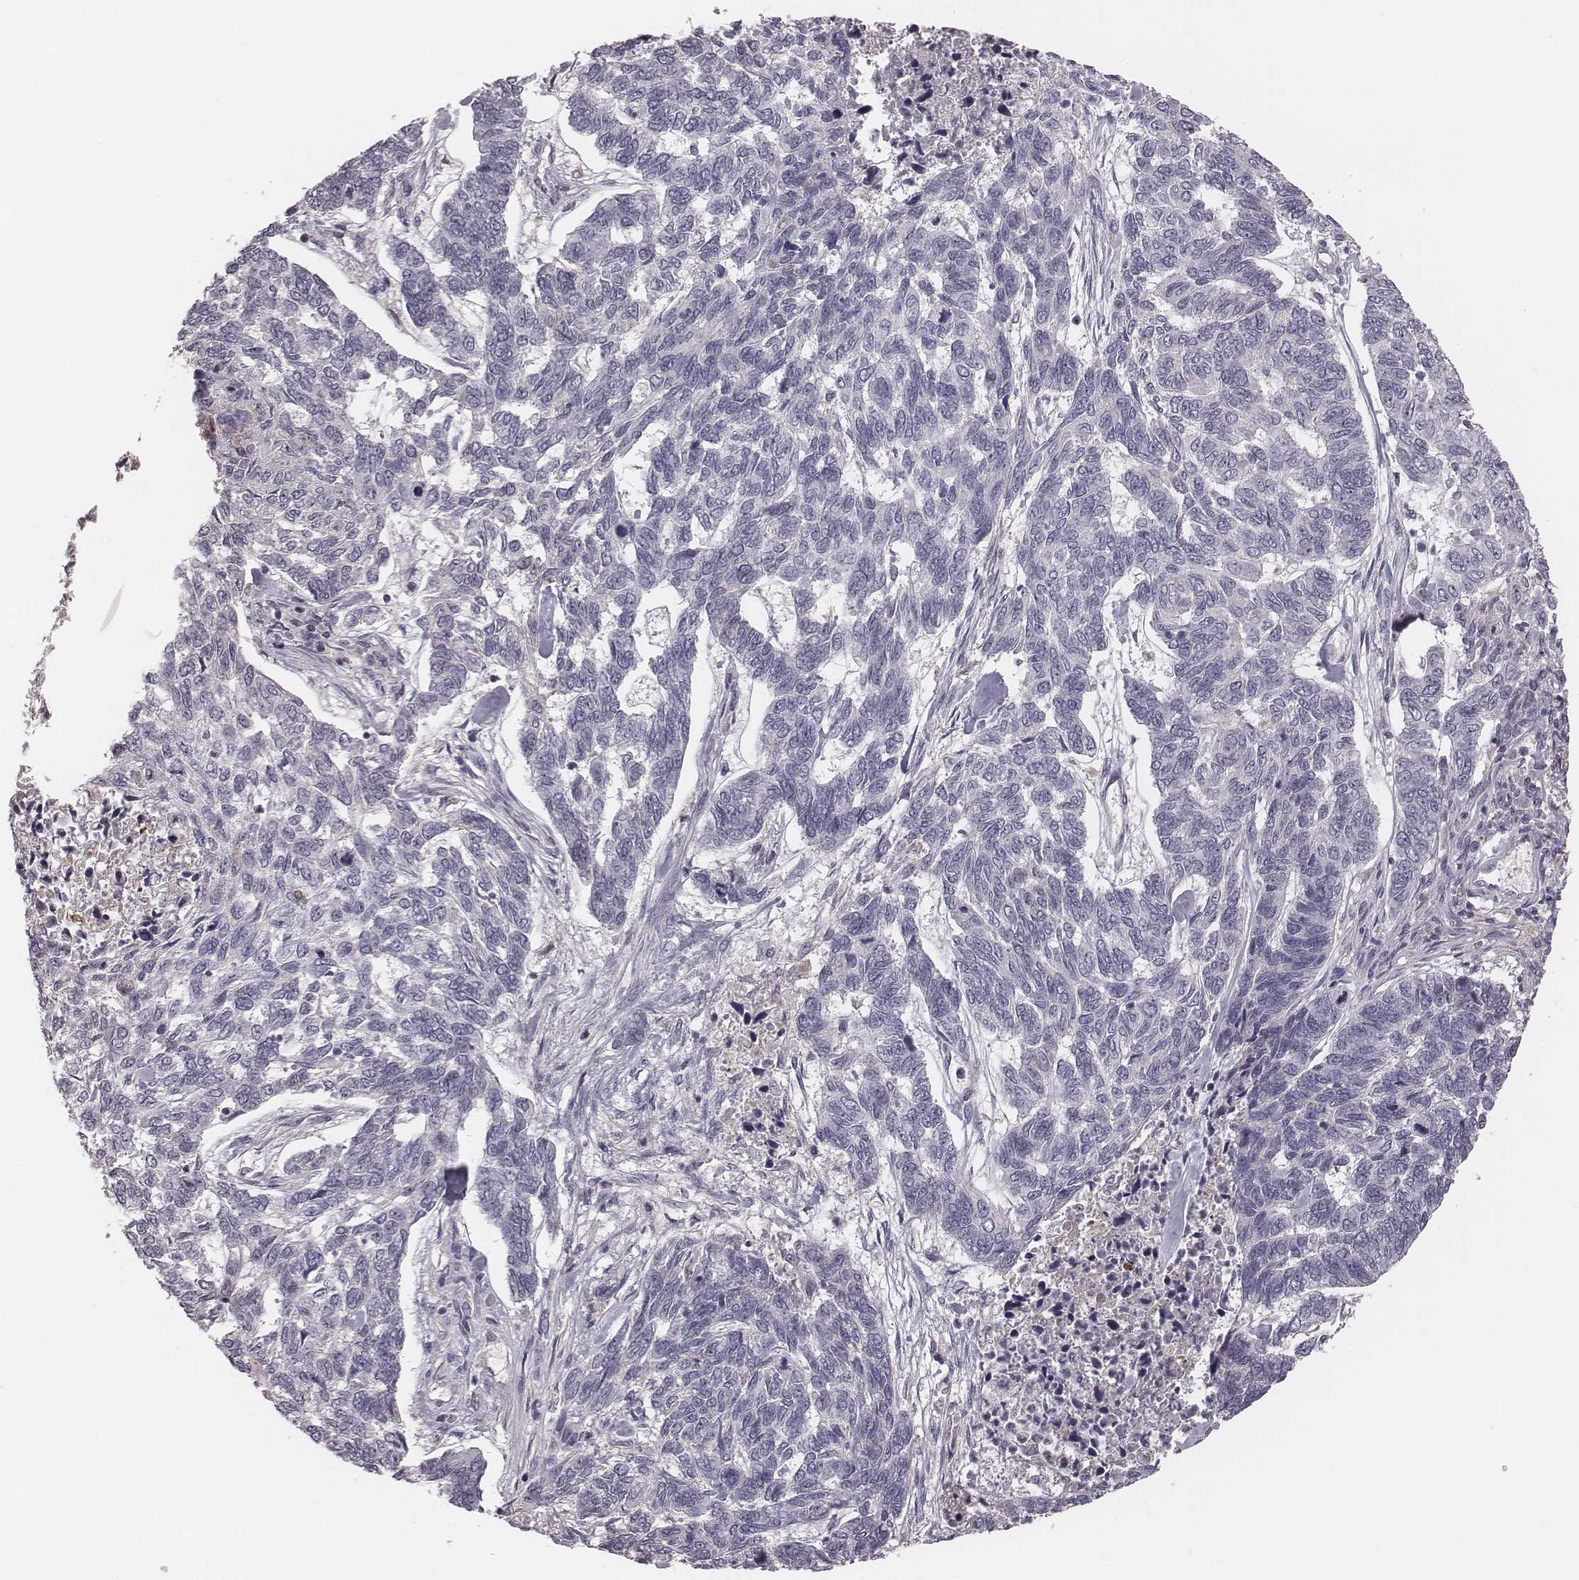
{"staining": {"intensity": "negative", "quantity": "none", "location": "none"}, "tissue": "skin cancer", "cell_type": "Tumor cells", "image_type": "cancer", "snomed": [{"axis": "morphology", "description": "Basal cell carcinoma"}, {"axis": "topography", "description": "Skin"}], "caption": "IHC micrograph of skin cancer (basal cell carcinoma) stained for a protein (brown), which shows no expression in tumor cells.", "gene": "TLX3", "patient": {"sex": "female", "age": 65}}